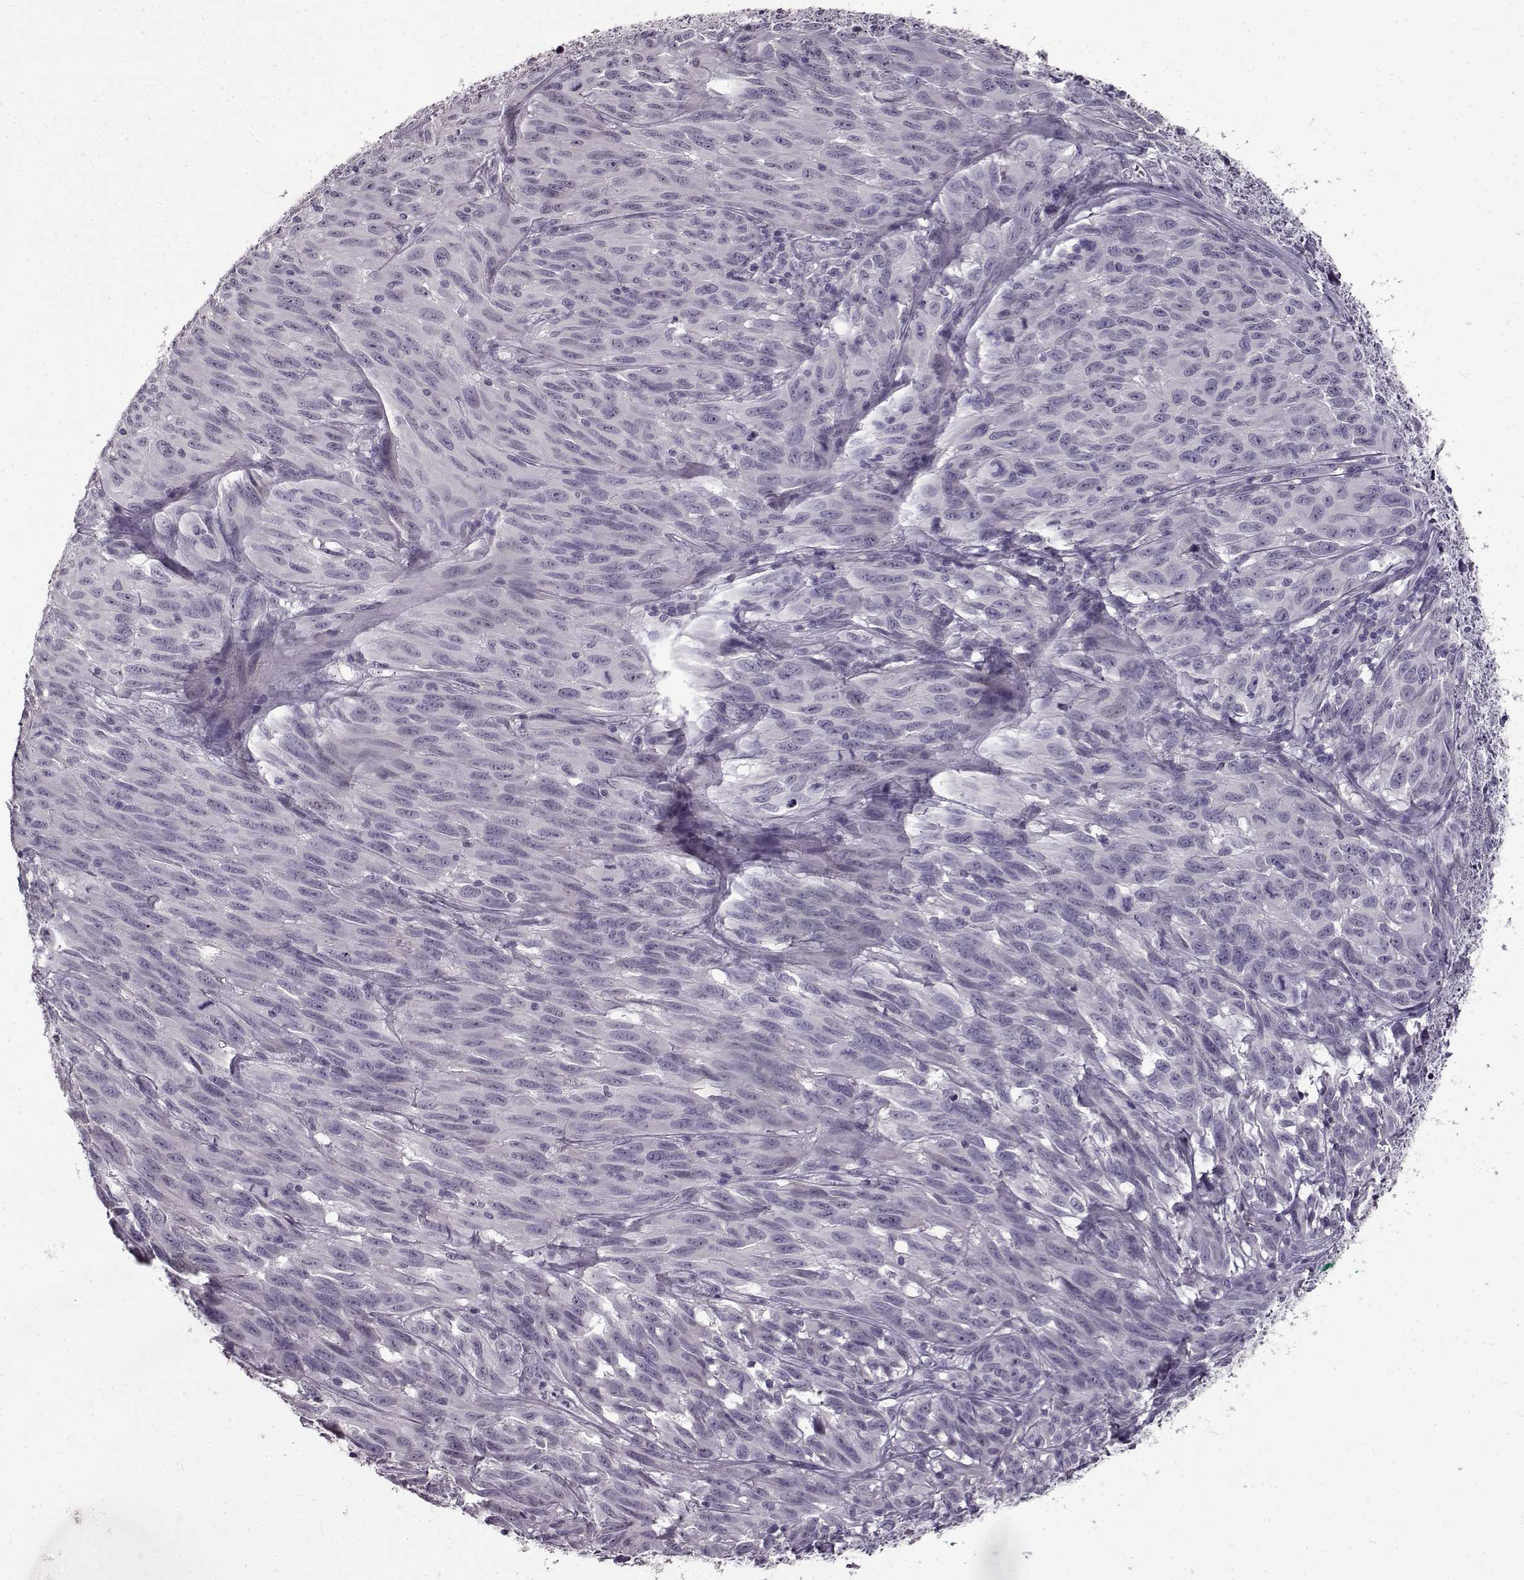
{"staining": {"intensity": "negative", "quantity": "none", "location": "none"}, "tissue": "melanoma", "cell_type": "Tumor cells", "image_type": "cancer", "snomed": [{"axis": "morphology", "description": "Malignant melanoma, NOS"}, {"axis": "topography", "description": "Vulva, labia, clitoris and Bartholin´s gland, NO"}], "caption": "Immunohistochemical staining of human melanoma shows no significant positivity in tumor cells.", "gene": "FSHB", "patient": {"sex": "female", "age": 75}}